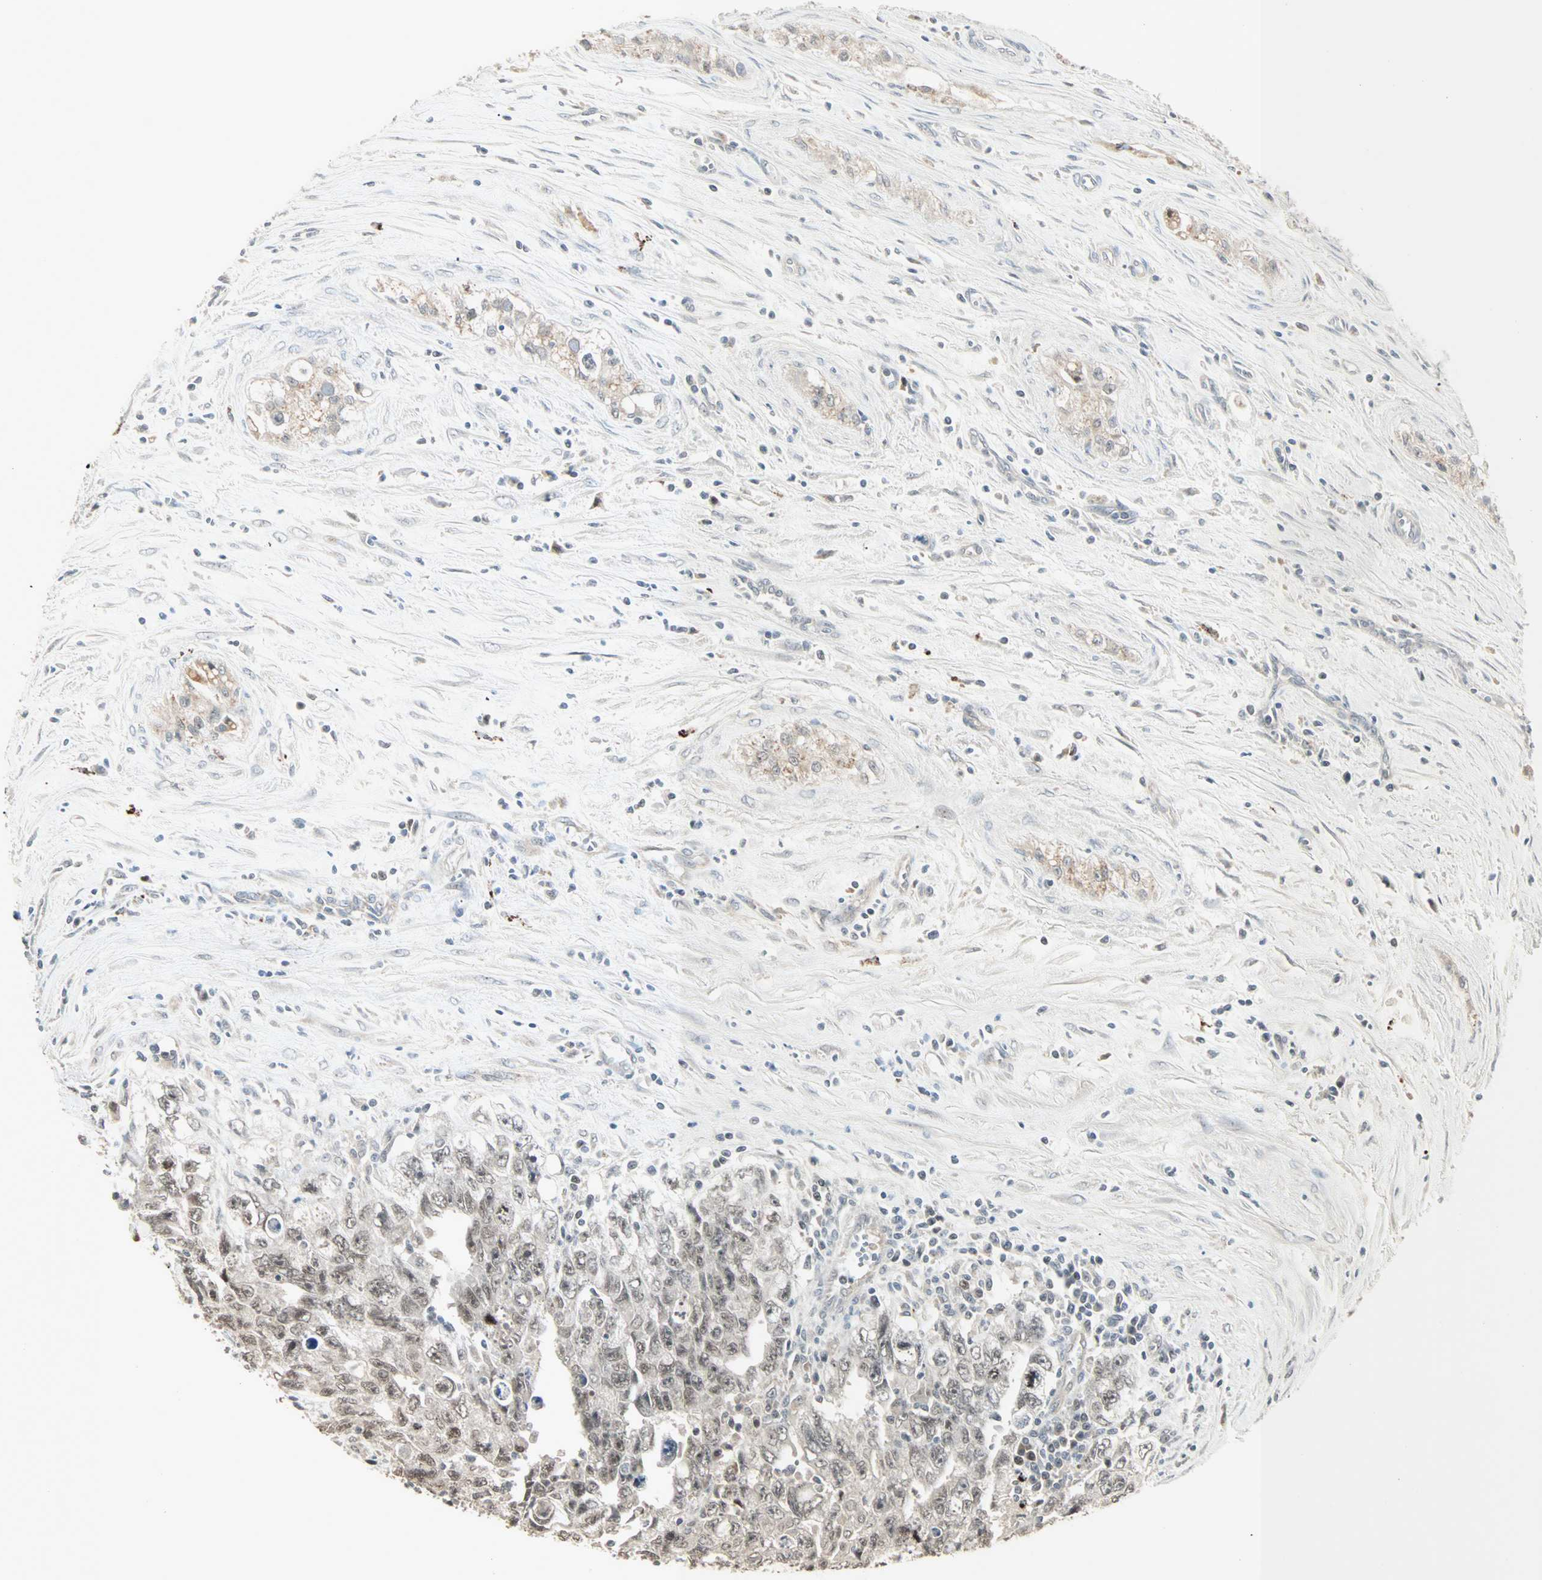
{"staining": {"intensity": "moderate", "quantity": ">75%", "location": "cytoplasmic/membranous,nuclear"}, "tissue": "testis cancer", "cell_type": "Tumor cells", "image_type": "cancer", "snomed": [{"axis": "morphology", "description": "Carcinoma, Embryonal, NOS"}, {"axis": "topography", "description": "Testis"}], "caption": "This image exhibits IHC staining of testis cancer, with medium moderate cytoplasmic/membranous and nuclear staining in about >75% of tumor cells.", "gene": "KDM4A", "patient": {"sex": "male", "age": 28}}